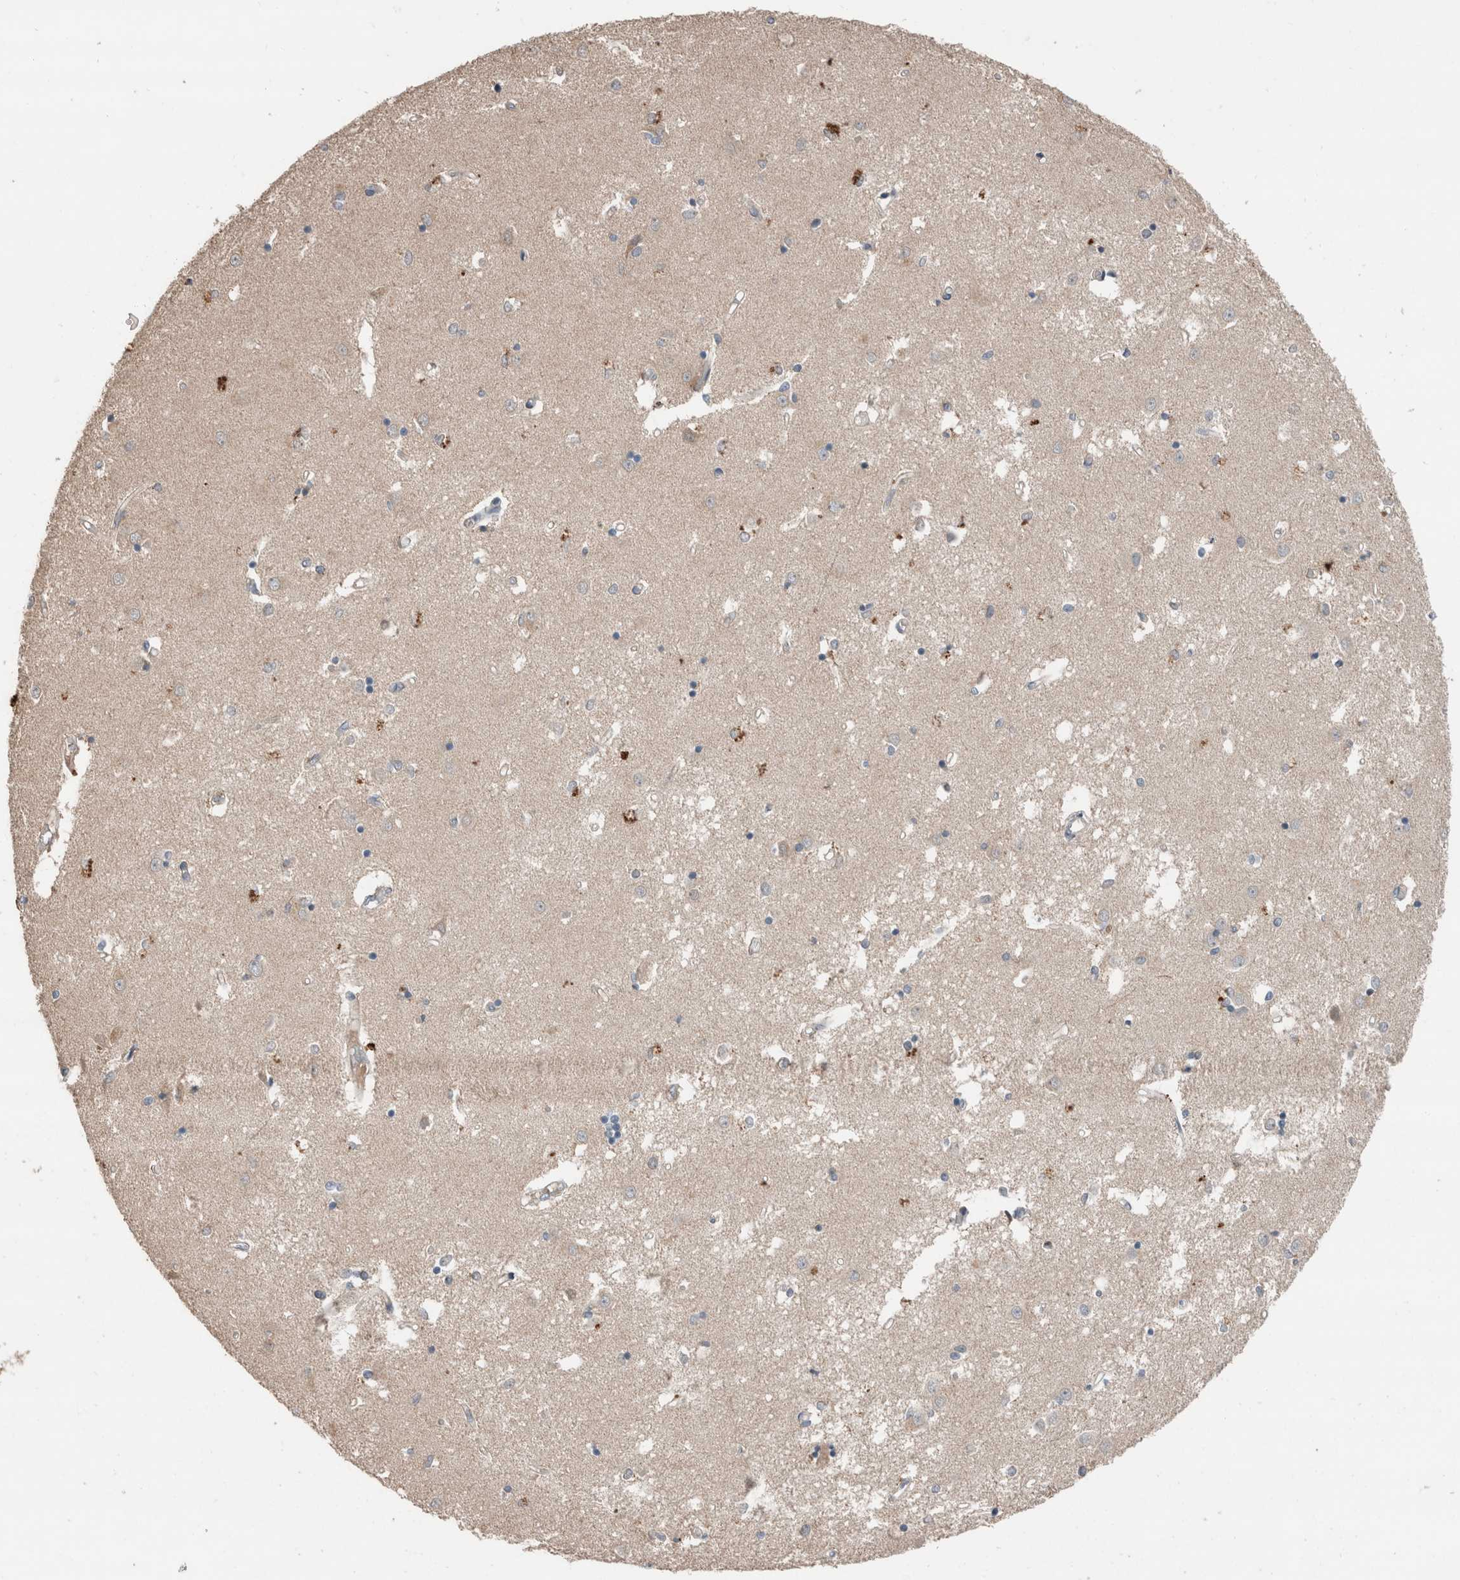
{"staining": {"intensity": "moderate", "quantity": "<25%", "location": "cytoplasmic/membranous"}, "tissue": "caudate", "cell_type": "Glial cells", "image_type": "normal", "snomed": [{"axis": "morphology", "description": "Normal tissue, NOS"}, {"axis": "topography", "description": "Lateral ventricle wall"}], "caption": "About <25% of glial cells in normal caudate exhibit moderate cytoplasmic/membranous protein expression as visualized by brown immunohistochemical staining.", "gene": "ERAP2", "patient": {"sex": "male", "age": 45}}